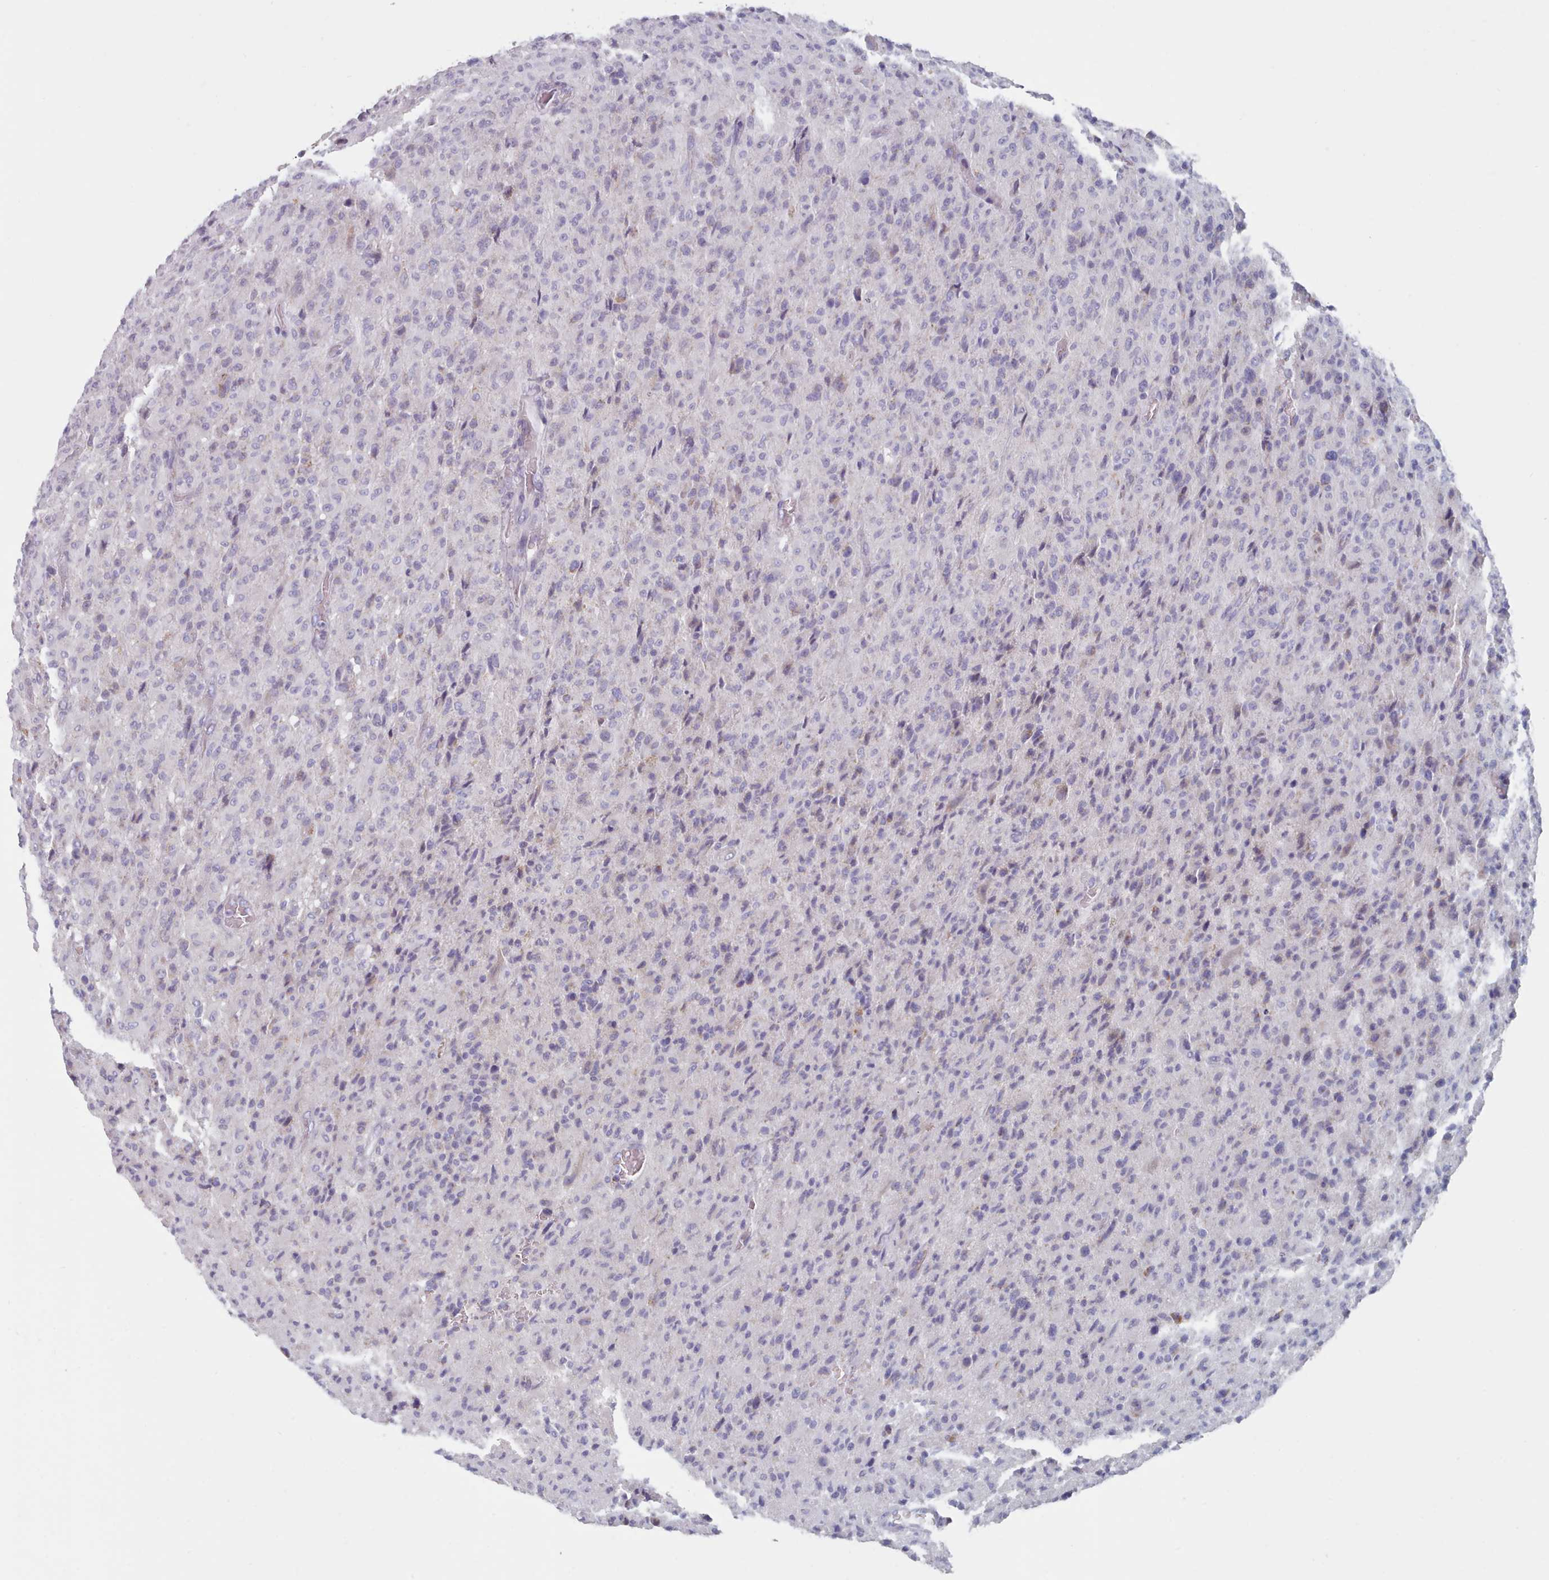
{"staining": {"intensity": "negative", "quantity": "none", "location": "none"}, "tissue": "glioma", "cell_type": "Tumor cells", "image_type": "cancer", "snomed": [{"axis": "morphology", "description": "Glioma, malignant, High grade"}, {"axis": "topography", "description": "Brain"}], "caption": "Malignant high-grade glioma stained for a protein using immunohistochemistry (IHC) demonstrates no positivity tumor cells.", "gene": "HAO1", "patient": {"sex": "female", "age": 57}}